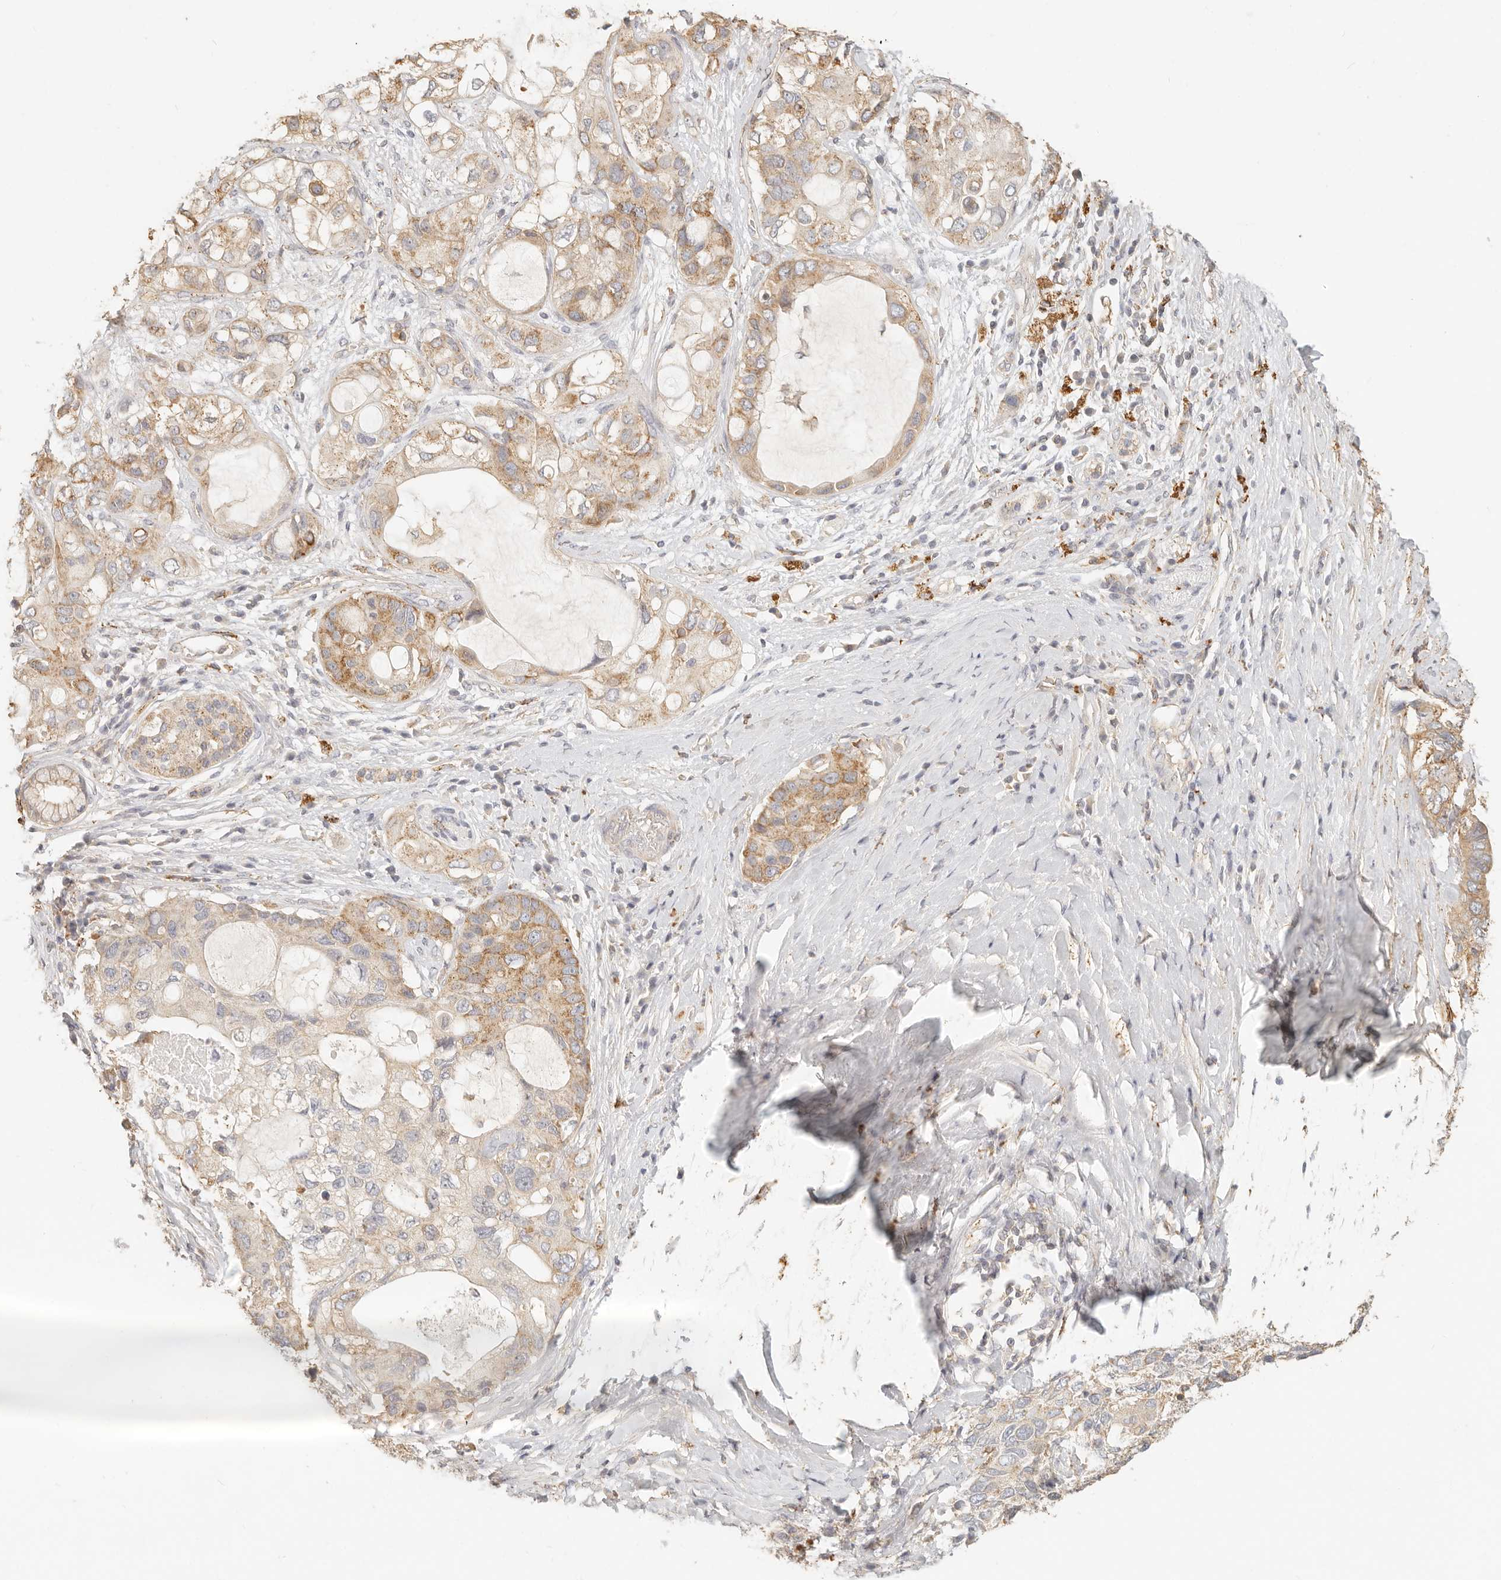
{"staining": {"intensity": "moderate", "quantity": ">75%", "location": "cytoplasmic/membranous"}, "tissue": "pancreatic cancer", "cell_type": "Tumor cells", "image_type": "cancer", "snomed": [{"axis": "morphology", "description": "Adenocarcinoma, NOS"}, {"axis": "topography", "description": "Pancreas"}], "caption": "Protein expression analysis of pancreatic cancer demonstrates moderate cytoplasmic/membranous staining in approximately >75% of tumor cells. The staining was performed using DAB (3,3'-diaminobenzidine), with brown indicating positive protein expression. Nuclei are stained blue with hematoxylin.", "gene": "CNMD", "patient": {"sex": "female", "age": 56}}